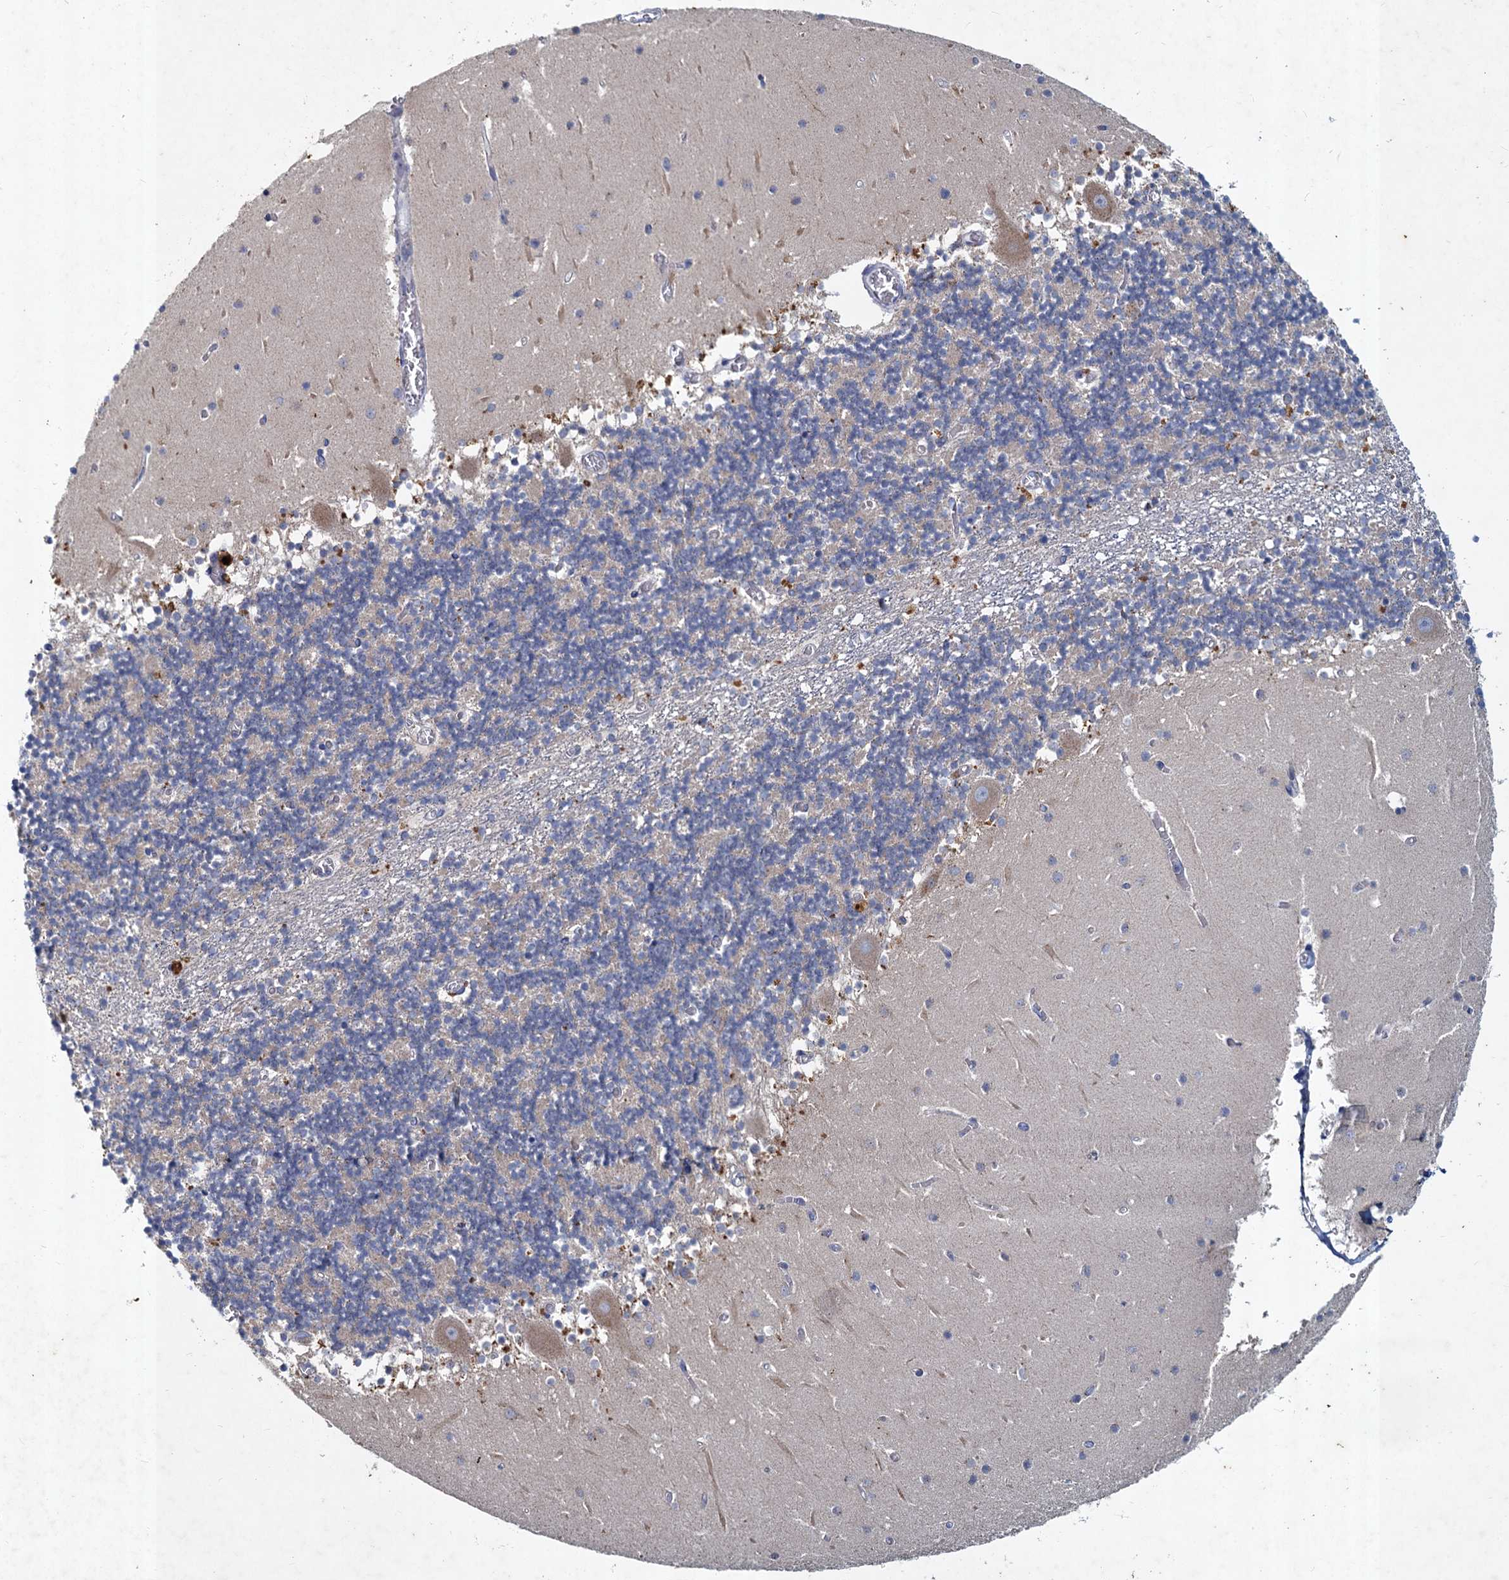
{"staining": {"intensity": "negative", "quantity": "none", "location": "none"}, "tissue": "cerebellum", "cell_type": "Cells in granular layer", "image_type": "normal", "snomed": [{"axis": "morphology", "description": "Normal tissue, NOS"}, {"axis": "topography", "description": "Cerebellum"}], "caption": "DAB (3,3'-diaminobenzidine) immunohistochemical staining of benign human cerebellum displays no significant staining in cells in granular layer.", "gene": "TMX2", "patient": {"sex": "female", "age": 28}}